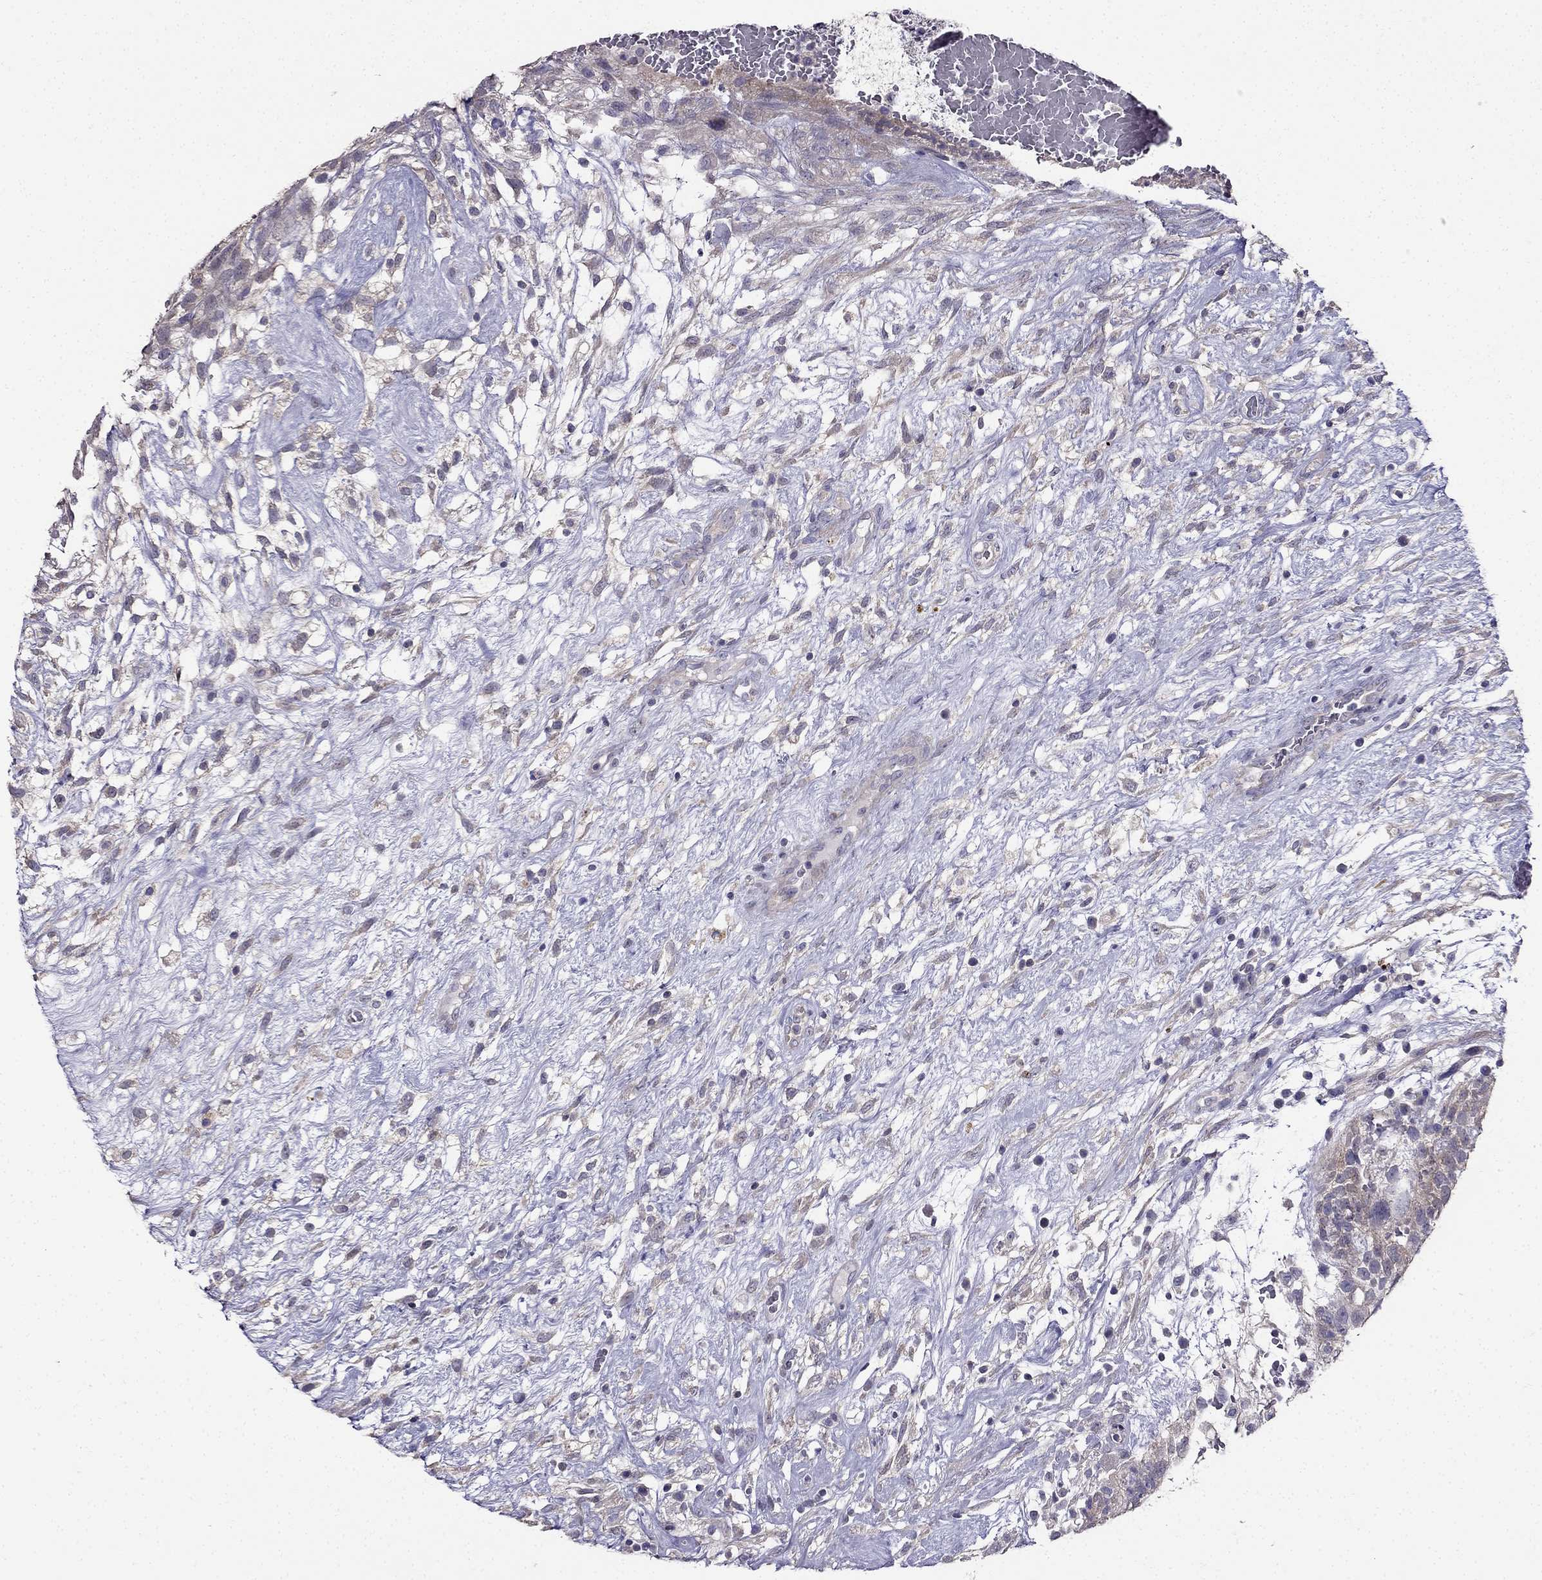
{"staining": {"intensity": "negative", "quantity": "none", "location": "none"}, "tissue": "testis cancer", "cell_type": "Tumor cells", "image_type": "cancer", "snomed": [{"axis": "morphology", "description": "Normal tissue, NOS"}, {"axis": "morphology", "description": "Carcinoma, Embryonal, NOS"}, {"axis": "topography", "description": "Testis"}], "caption": "Protein analysis of testis cancer exhibits no significant expression in tumor cells.", "gene": "AS3MT", "patient": {"sex": "male", "age": 32}}